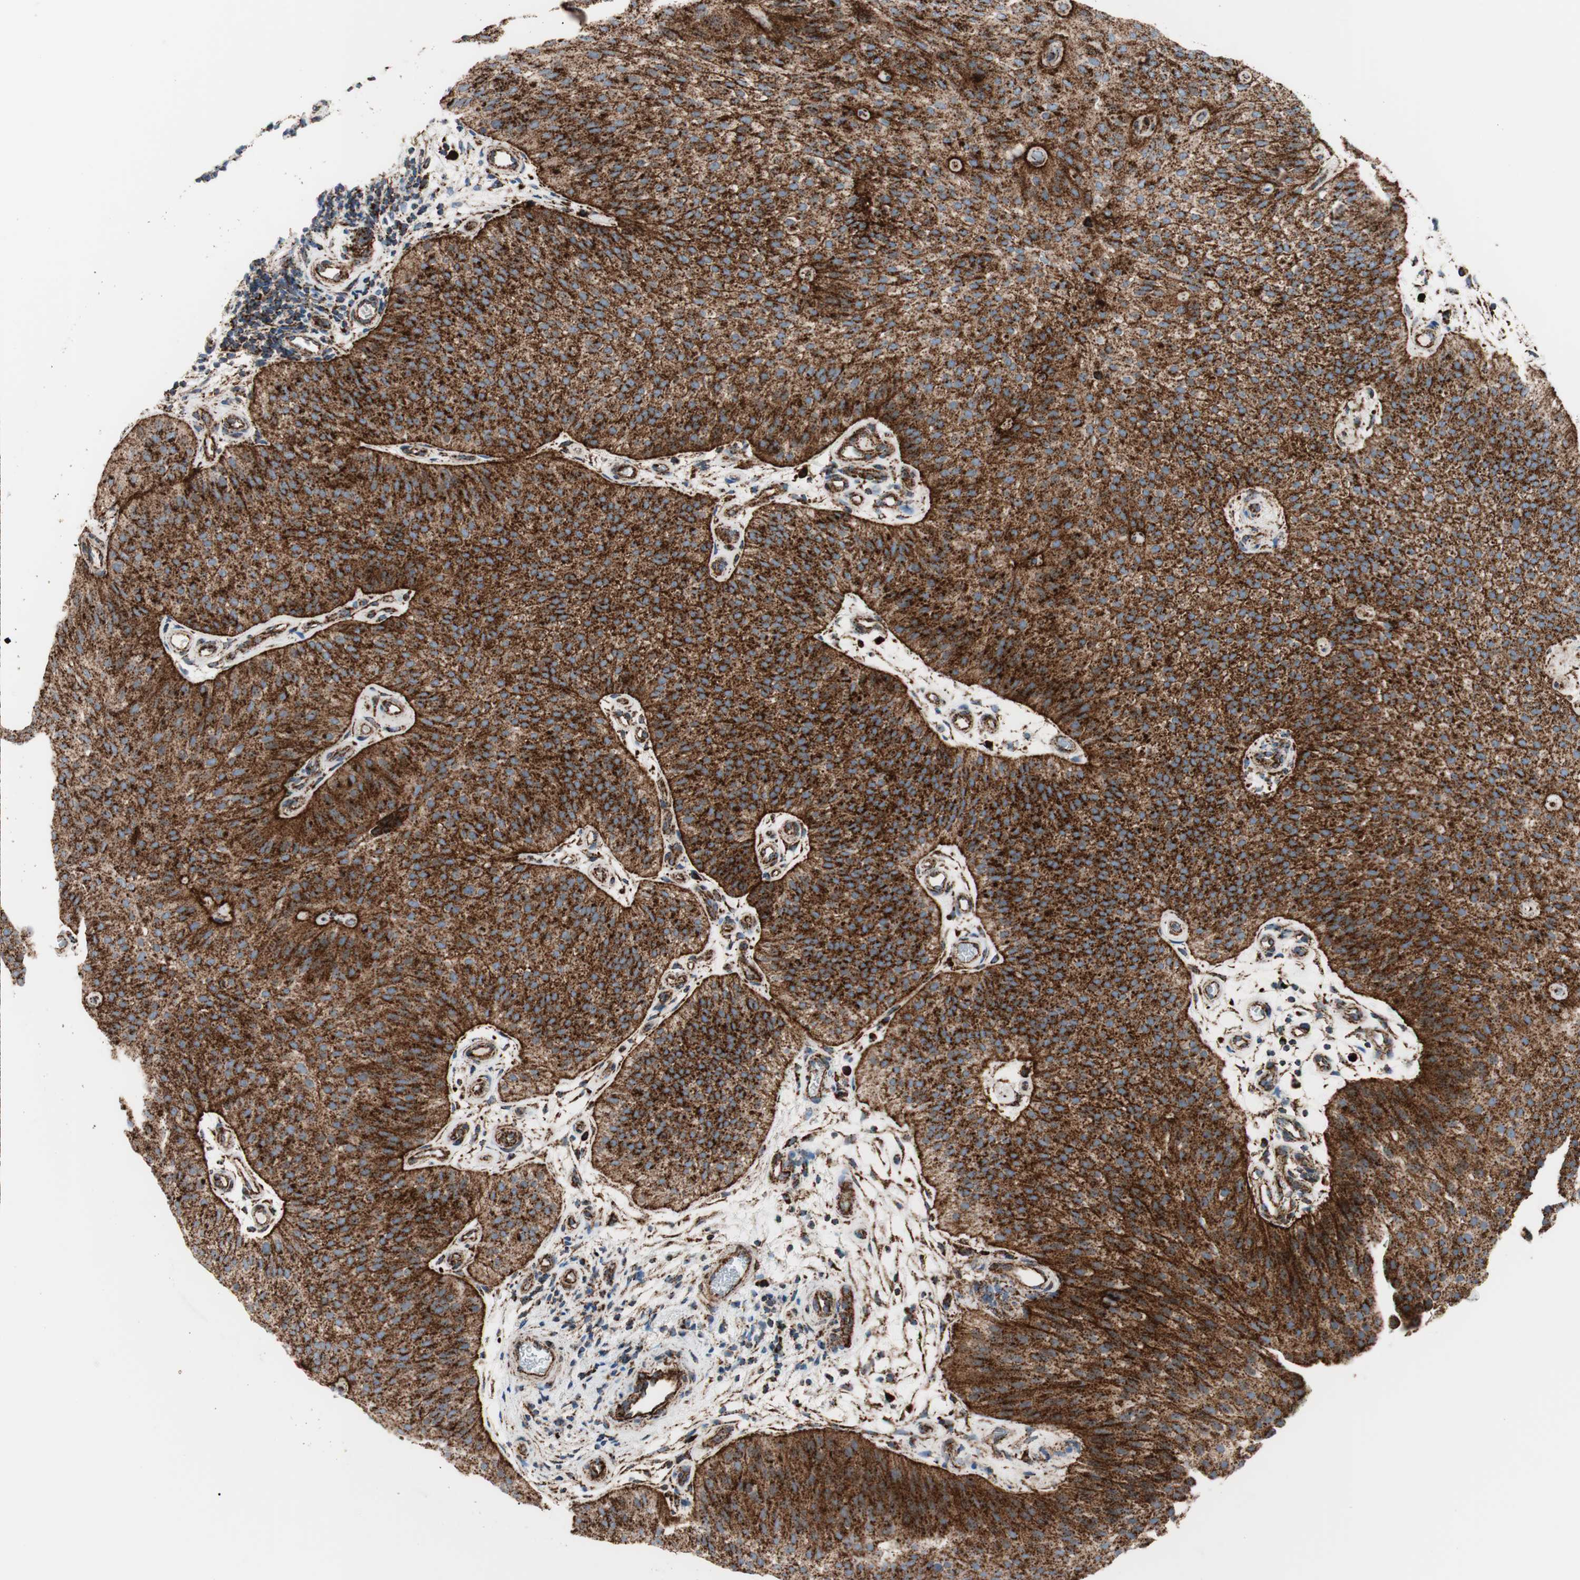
{"staining": {"intensity": "strong", "quantity": ">75%", "location": "cytoplasmic/membranous"}, "tissue": "urothelial cancer", "cell_type": "Tumor cells", "image_type": "cancer", "snomed": [{"axis": "morphology", "description": "Urothelial carcinoma, Low grade"}, {"axis": "topography", "description": "Urinary bladder"}], "caption": "Protein expression analysis of low-grade urothelial carcinoma displays strong cytoplasmic/membranous positivity in about >75% of tumor cells. (Brightfield microscopy of DAB IHC at high magnification).", "gene": "LAMP1", "patient": {"sex": "female", "age": 60}}